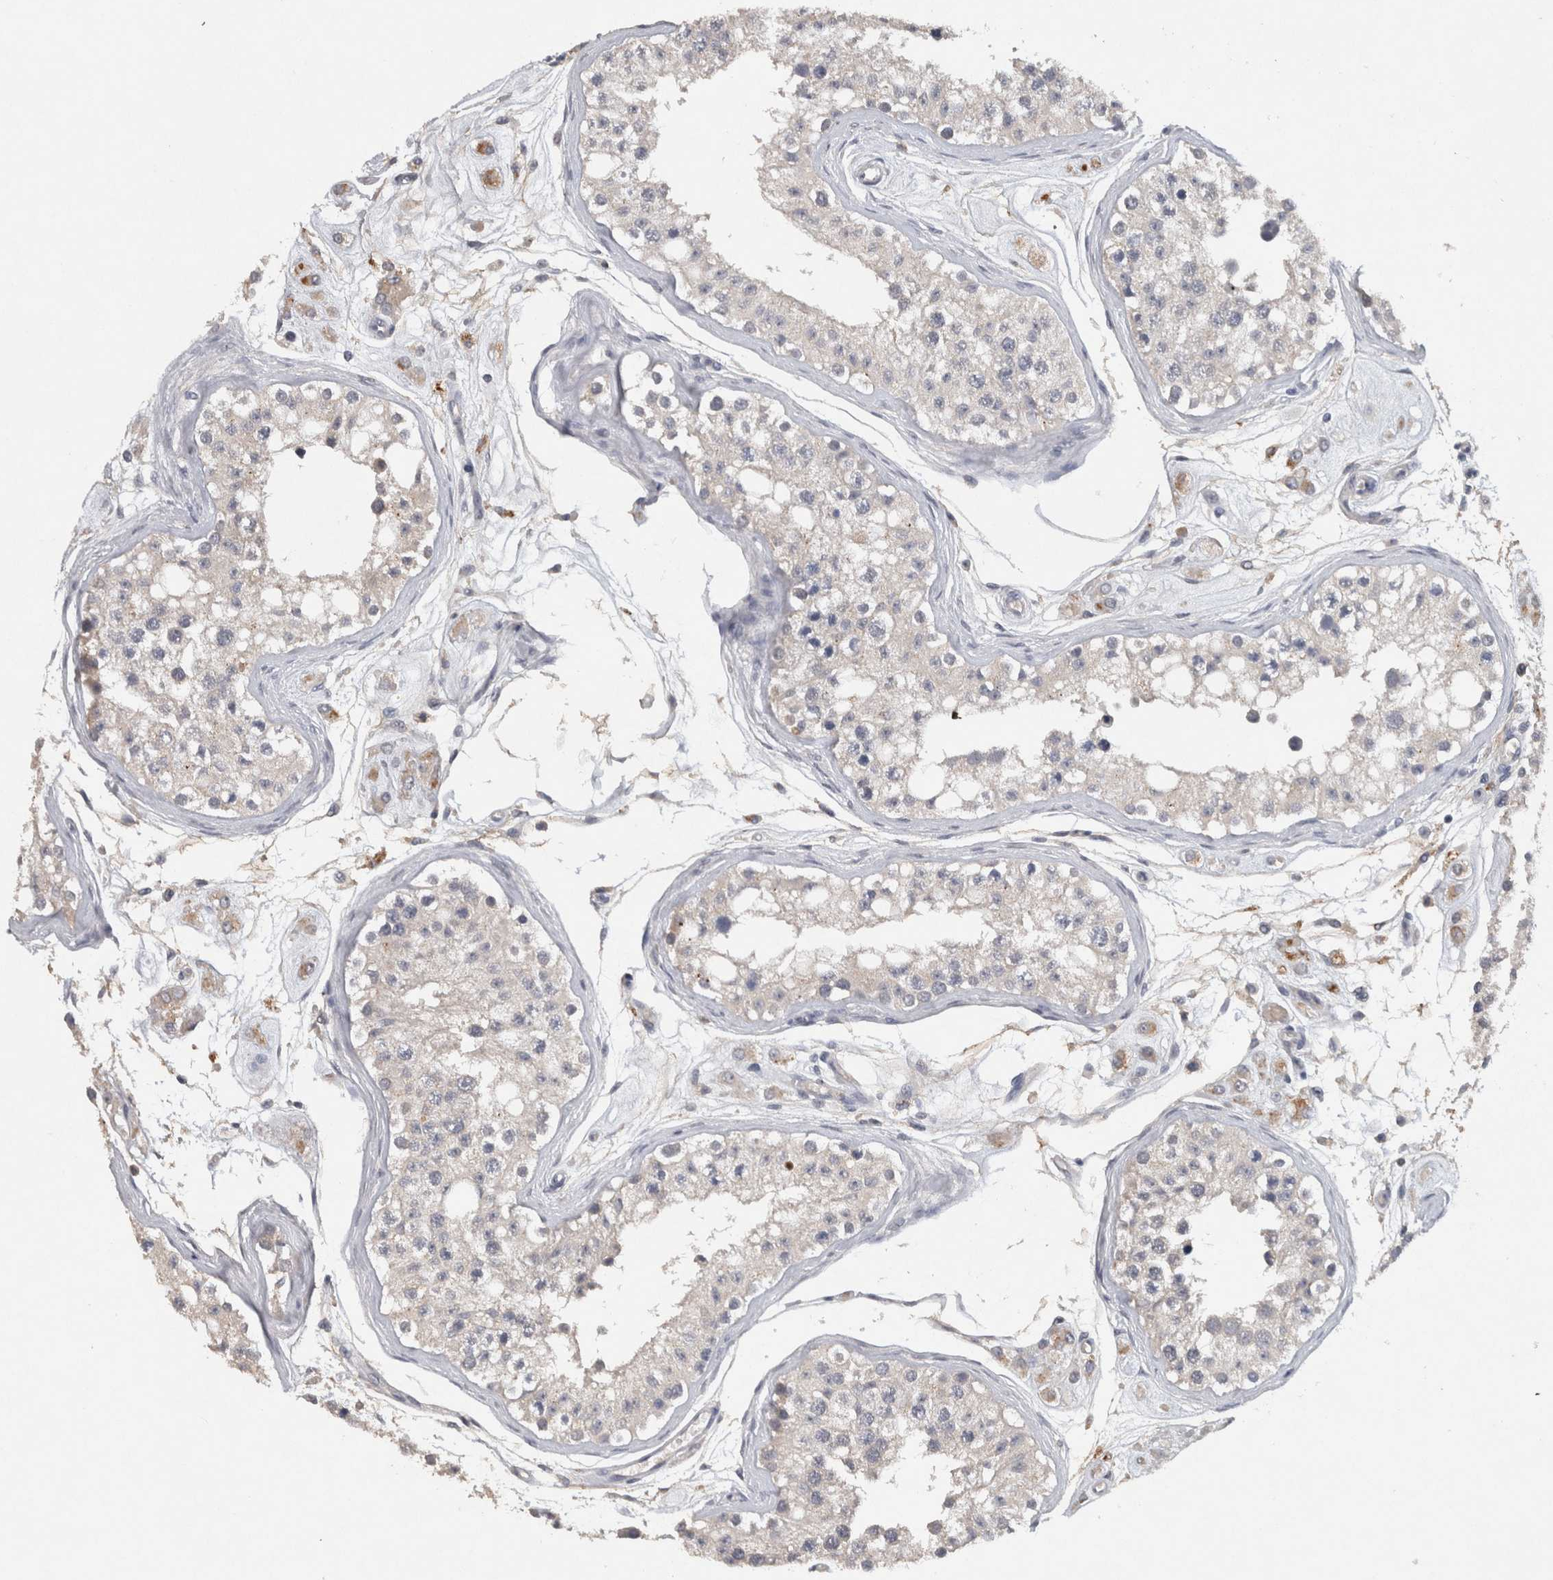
{"staining": {"intensity": "moderate", "quantity": "<25%", "location": "cytoplasmic/membranous"}, "tissue": "testis", "cell_type": "Cells in seminiferous ducts", "image_type": "normal", "snomed": [{"axis": "morphology", "description": "Normal tissue, NOS"}, {"axis": "morphology", "description": "Adenocarcinoma, metastatic, NOS"}, {"axis": "topography", "description": "Testis"}], "caption": "The immunohistochemical stain highlights moderate cytoplasmic/membranous expression in cells in seminiferous ducts of normal testis. The staining was performed using DAB, with brown indicating positive protein expression. Nuclei are stained blue with hematoxylin.", "gene": "HEXD", "patient": {"sex": "male", "age": 26}}